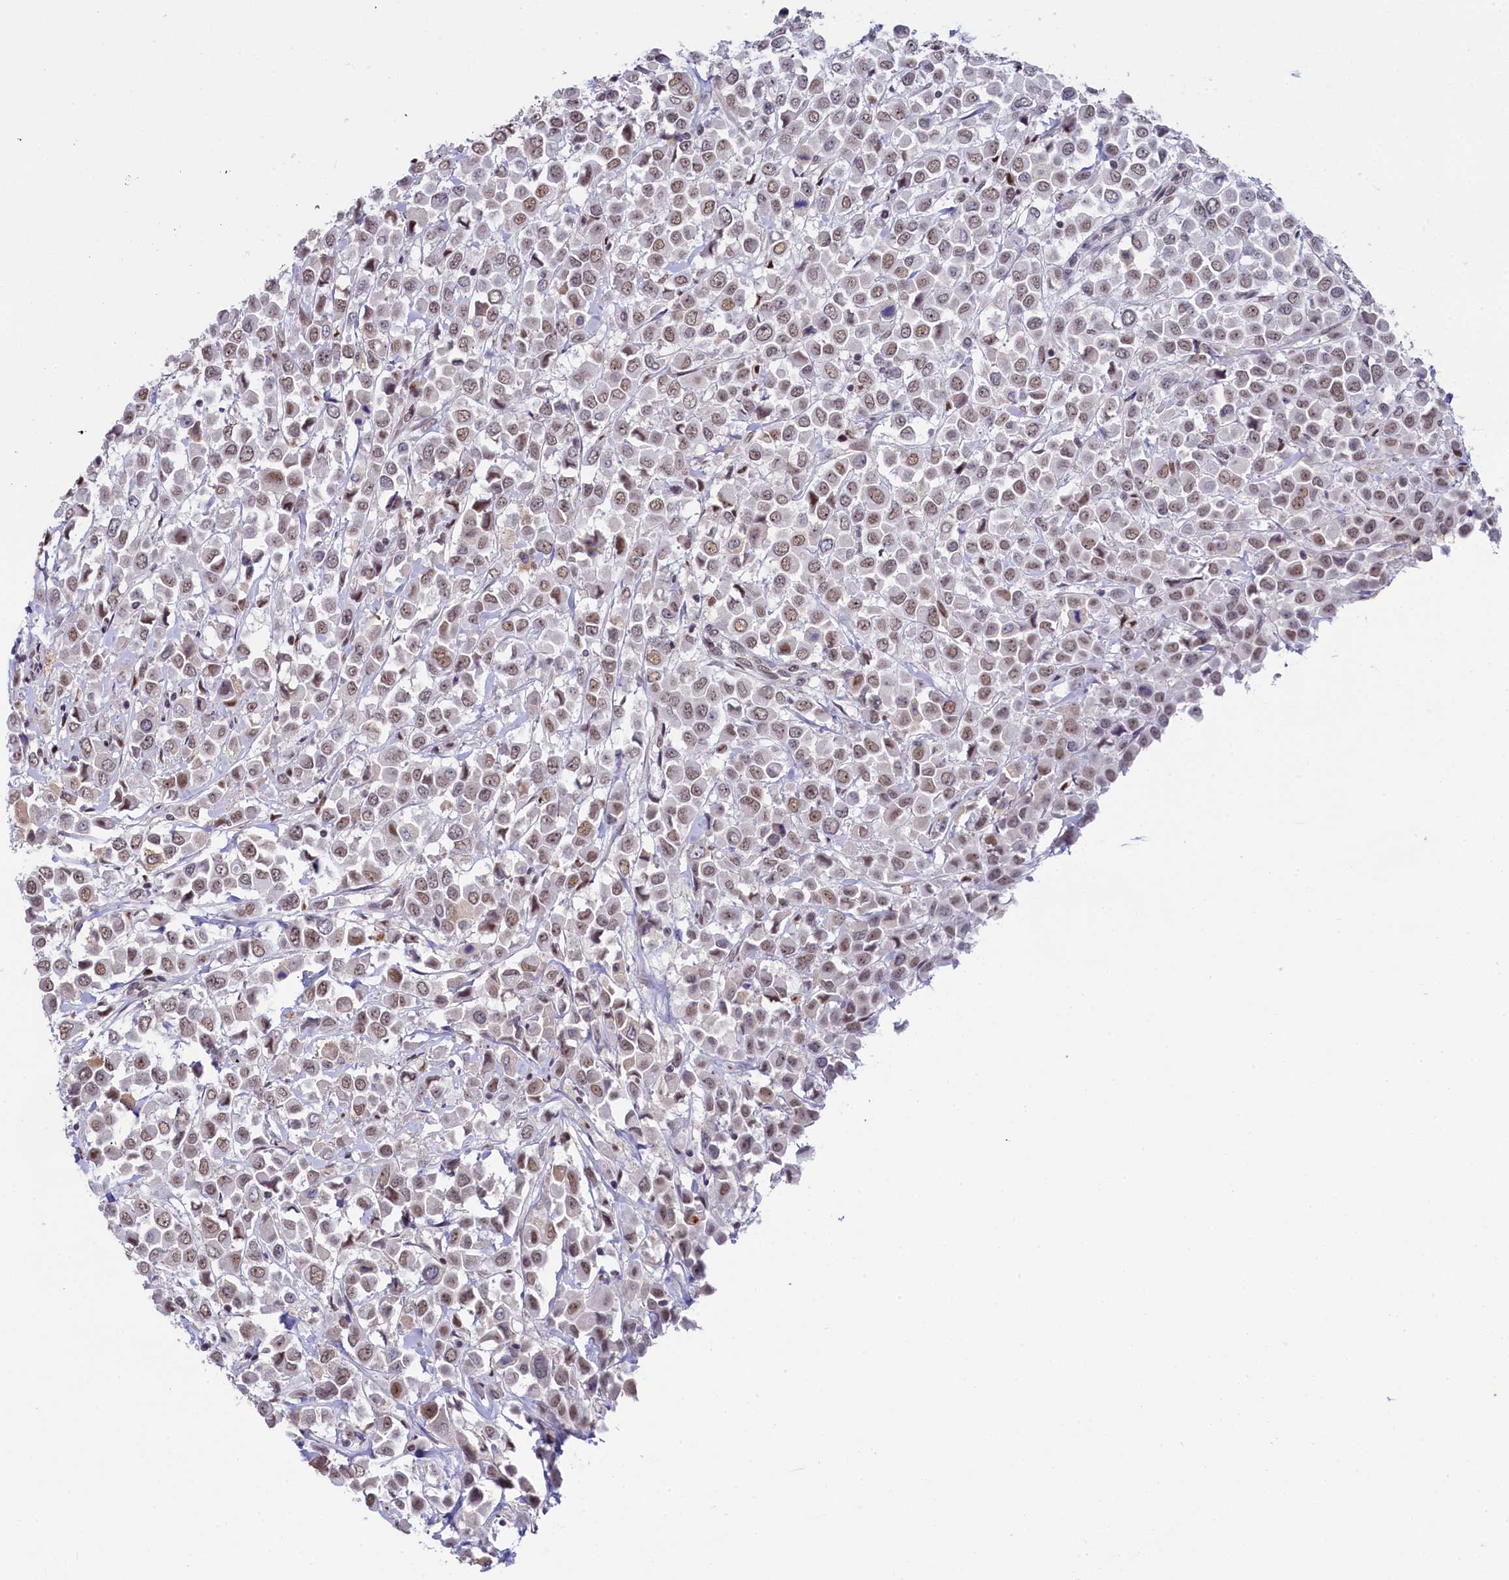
{"staining": {"intensity": "moderate", "quantity": "25%-75%", "location": "nuclear"}, "tissue": "breast cancer", "cell_type": "Tumor cells", "image_type": "cancer", "snomed": [{"axis": "morphology", "description": "Duct carcinoma"}, {"axis": "topography", "description": "Breast"}], "caption": "DAB (3,3'-diaminobenzidine) immunohistochemical staining of human breast invasive ductal carcinoma reveals moderate nuclear protein expression in approximately 25%-75% of tumor cells.", "gene": "INTS14", "patient": {"sex": "female", "age": 61}}